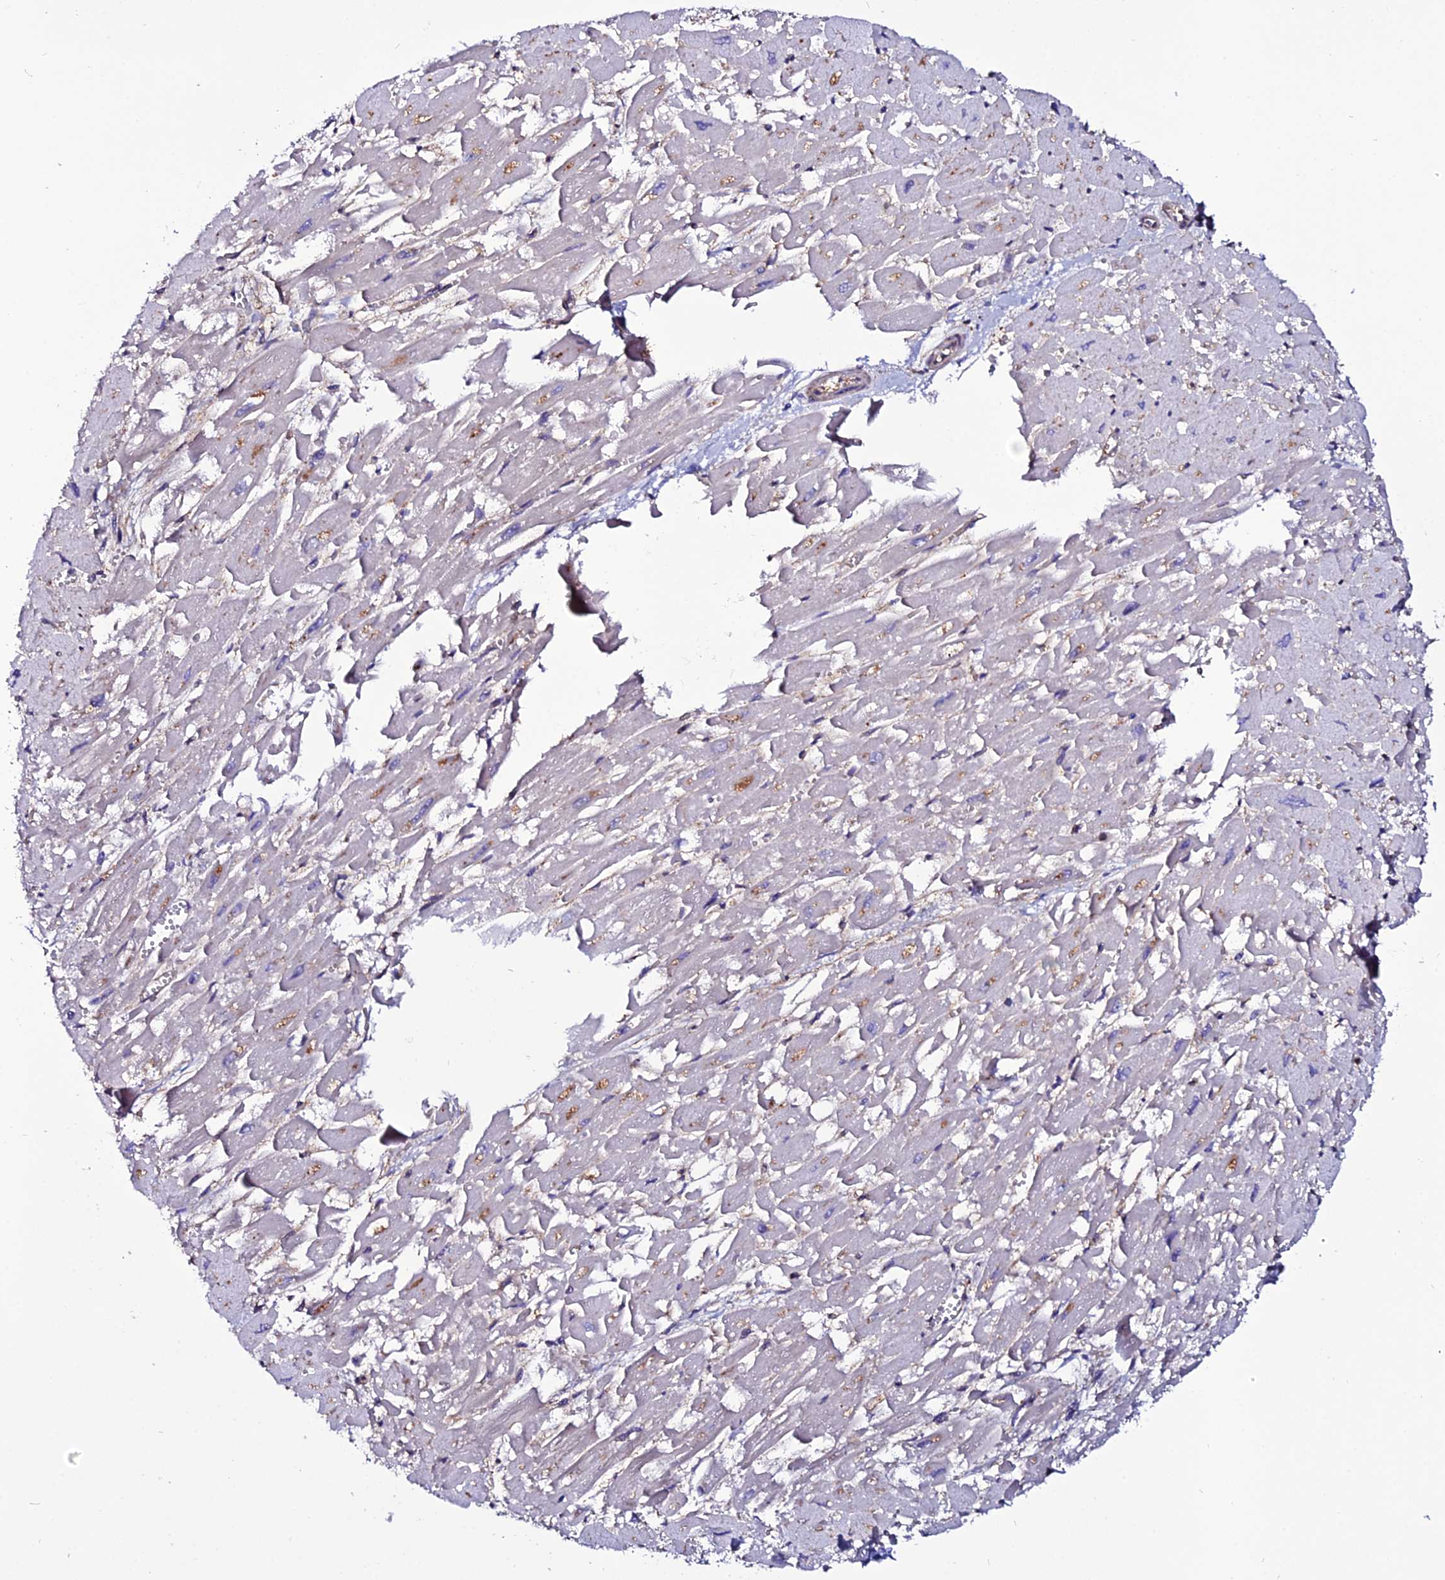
{"staining": {"intensity": "moderate", "quantity": "25%-75%", "location": "cytoplasmic/membranous"}, "tissue": "heart muscle", "cell_type": "Cardiomyocytes", "image_type": "normal", "snomed": [{"axis": "morphology", "description": "Normal tissue, NOS"}, {"axis": "topography", "description": "Heart"}], "caption": "The photomicrograph exhibits staining of benign heart muscle, revealing moderate cytoplasmic/membranous protein positivity (brown color) within cardiomyocytes. The protein is shown in brown color, while the nuclei are stained blue.", "gene": "USP17L10", "patient": {"sex": "male", "age": 54}}